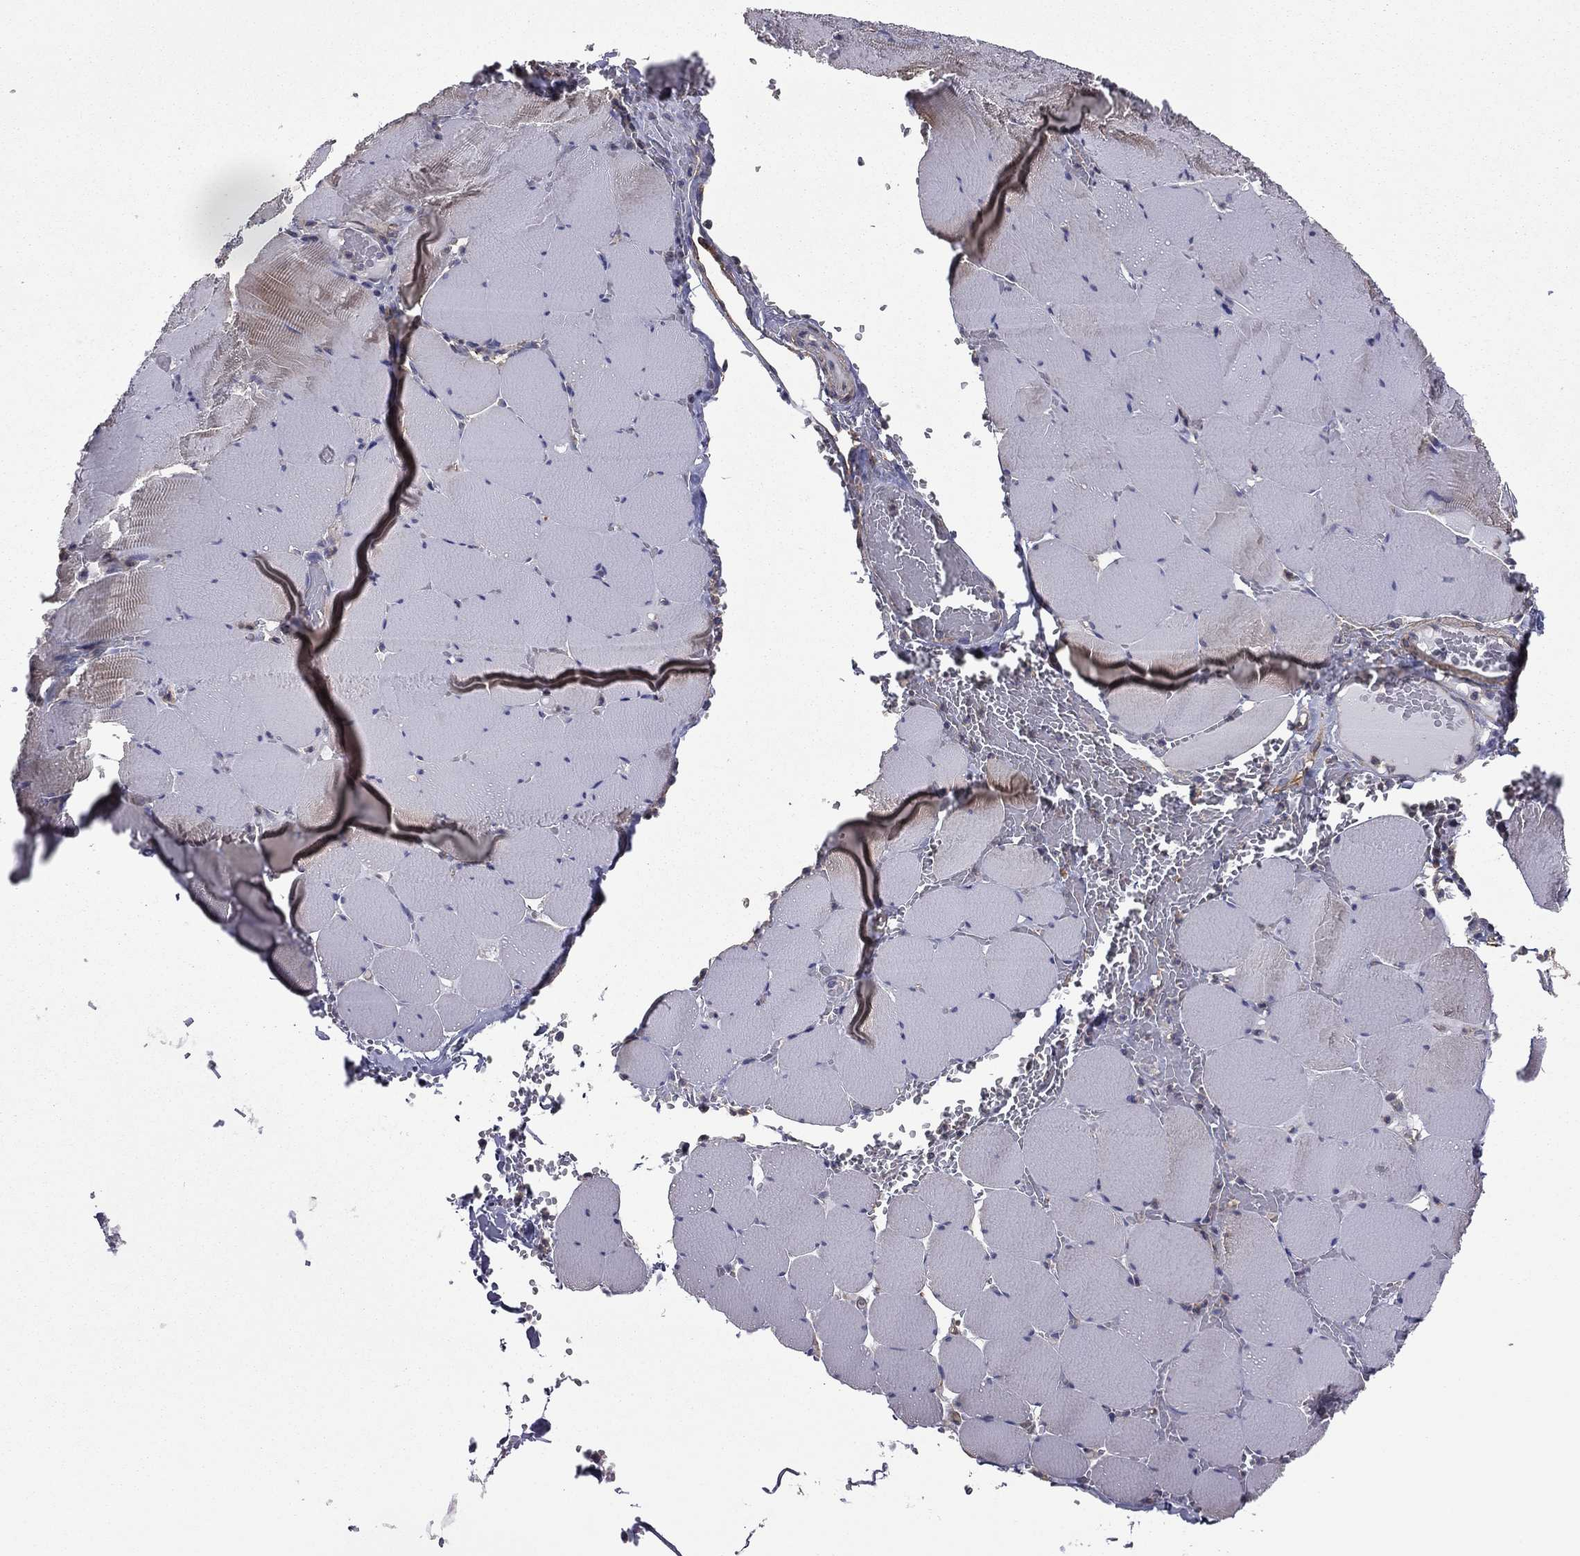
{"staining": {"intensity": "negative", "quantity": "none", "location": "none"}, "tissue": "skeletal muscle", "cell_type": "Myocytes", "image_type": "normal", "snomed": [{"axis": "morphology", "description": "Normal tissue, NOS"}, {"axis": "morphology", "description": "Malignant melanoma, Metastatic site"}, {"axis": "topography", "description": "Skeletal muscle"}], "caption": "Immunohistochemical staining of normal human skeletal muscle shows no significant staining in myocytes. (Immunohistochemistry, brightfield microscopy, high magnification).", "gene": "TCHH", "patient": {"sex": "male", "age": 50}}